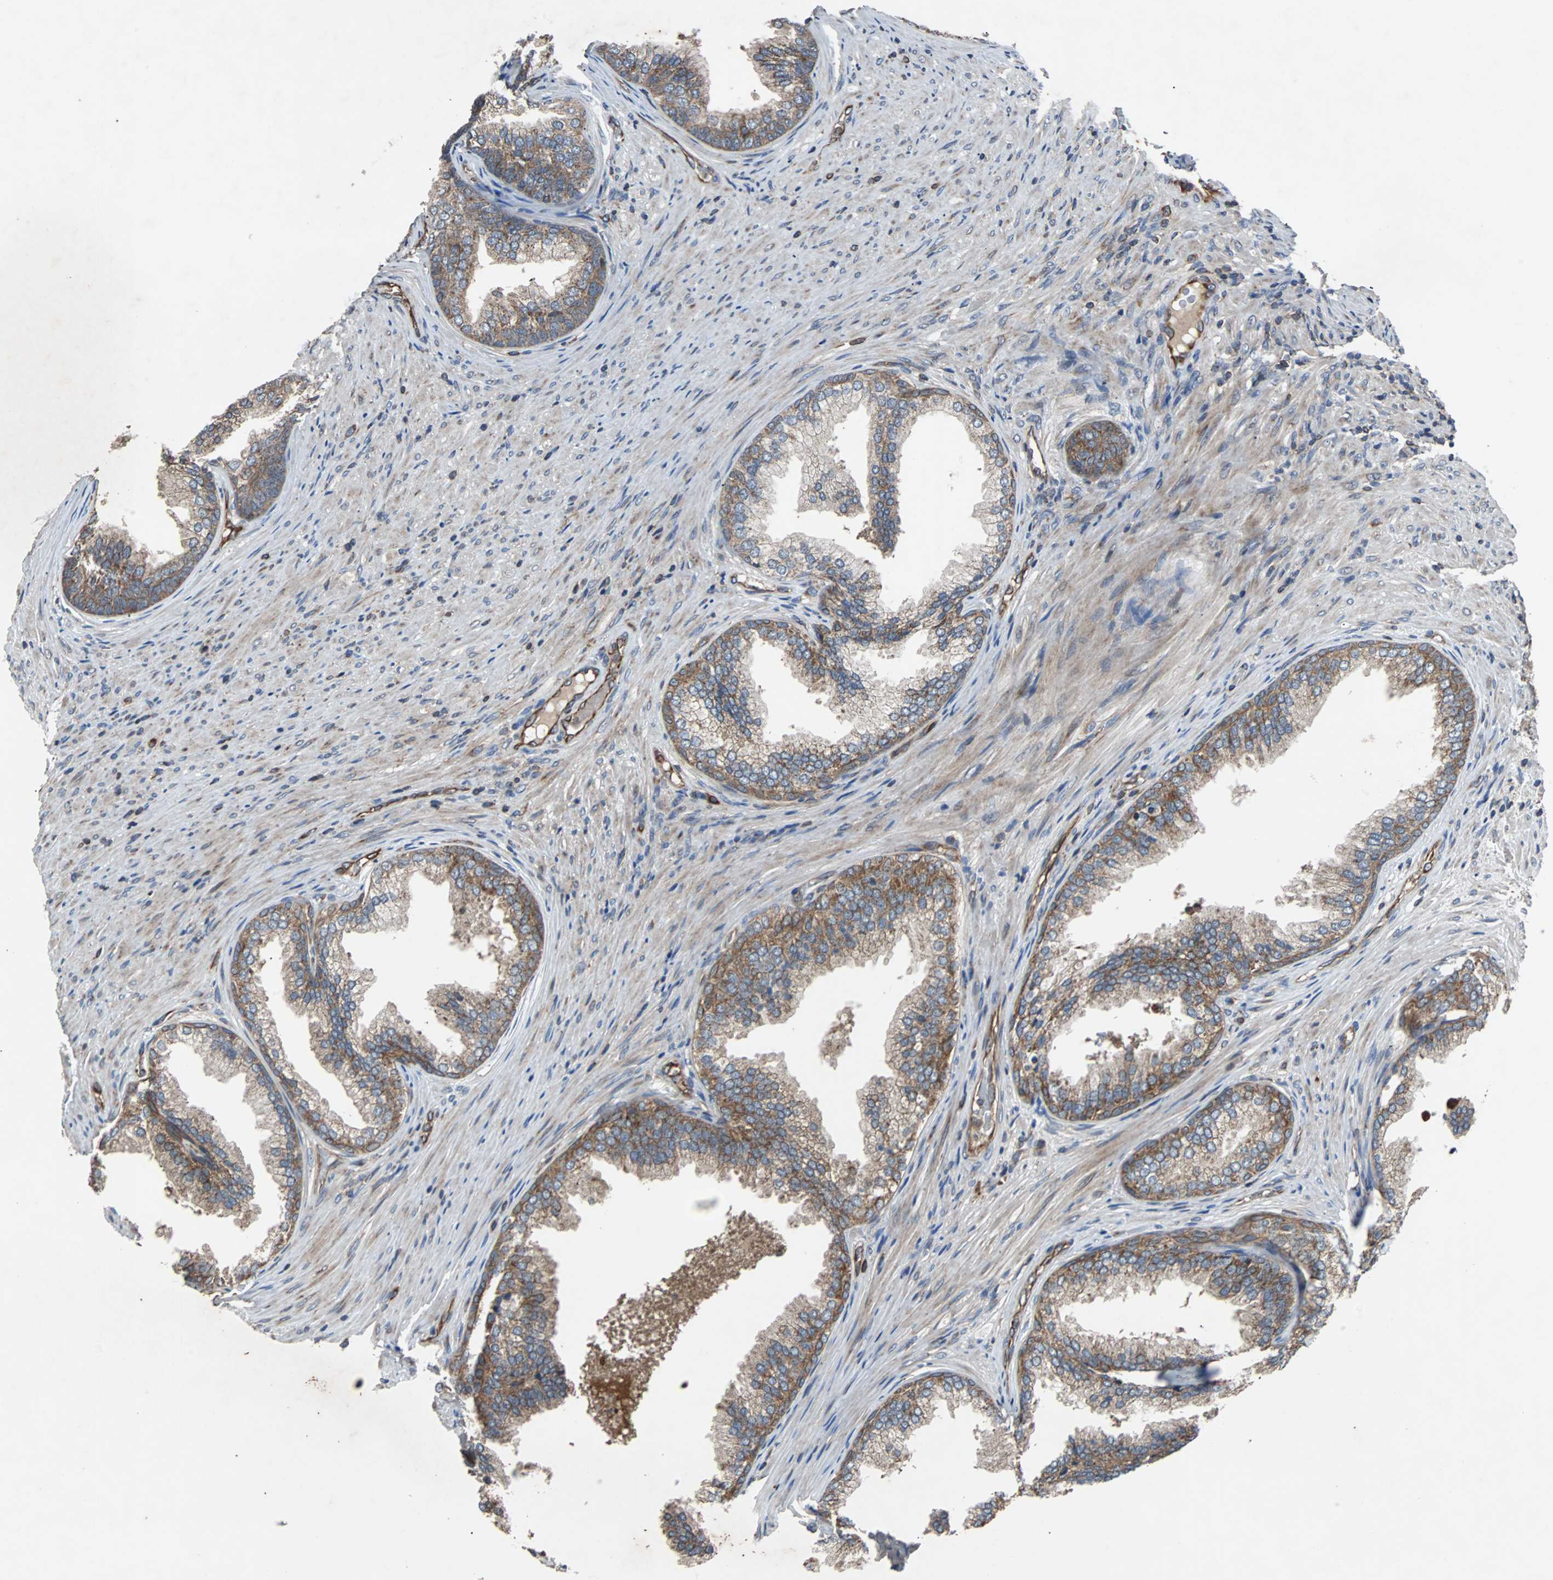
{"staining": {"intensity": "moderate", "quantity": "25%-75%", "location": "cytoplasmic/membranous"}, "tissue": "prostate", "cell_type": "Glandular cells", "image_type": "normal", "snomed": [{"axis": "morphology", "description": "Normal tissue, NOS"}, {"axis": "topography", "description": "Prostate"}], "caption": "A histopathology image showing moderate cytoplasmic/membranous staining in approximately 25%-75% of glandular cells in unremarkable prostate, as visualized by brown immunohistochemical staining.", "gene": "ACTR3", "patient": {"sex": "male", "age": 76}}